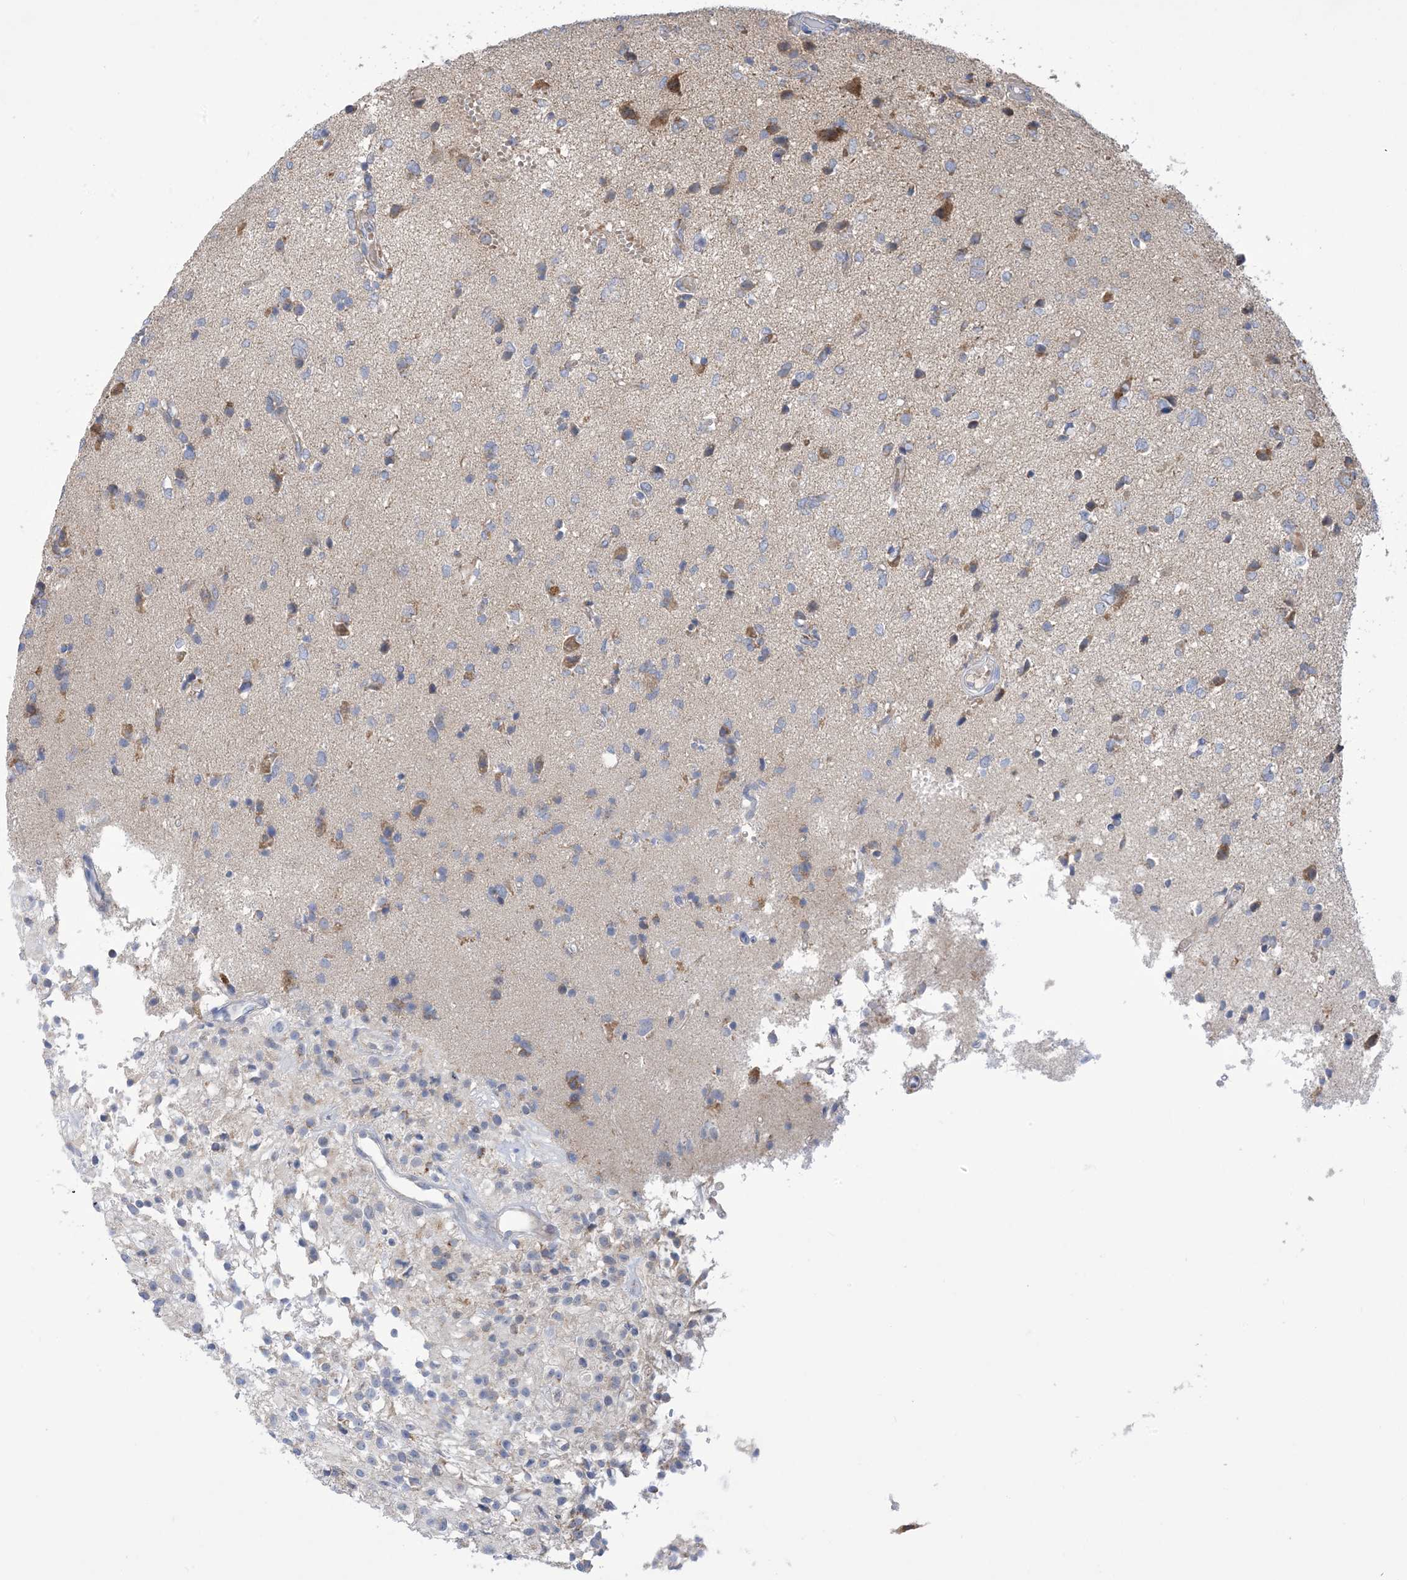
{"staining": {"intensity": "moderate", "quantity": "<25%", "location": "cytoplasmic/membranous"}, "tissue": "glioma", "cell_type": "Tumor cells", "image_type": "cancer", "snomed": [{"axis": "morphology", "description": "Glioma, malignant, High grade"}, {"axis": "topography", "description": "Brain"}], "caption": "The micrograph demonstrates a brown stain indicating the presence of a protein in the cytoplasmic/membranous of tumor cells in glioma.", "gene": "CLEC16A", "patient": {"sex": "female", "age": 59}}